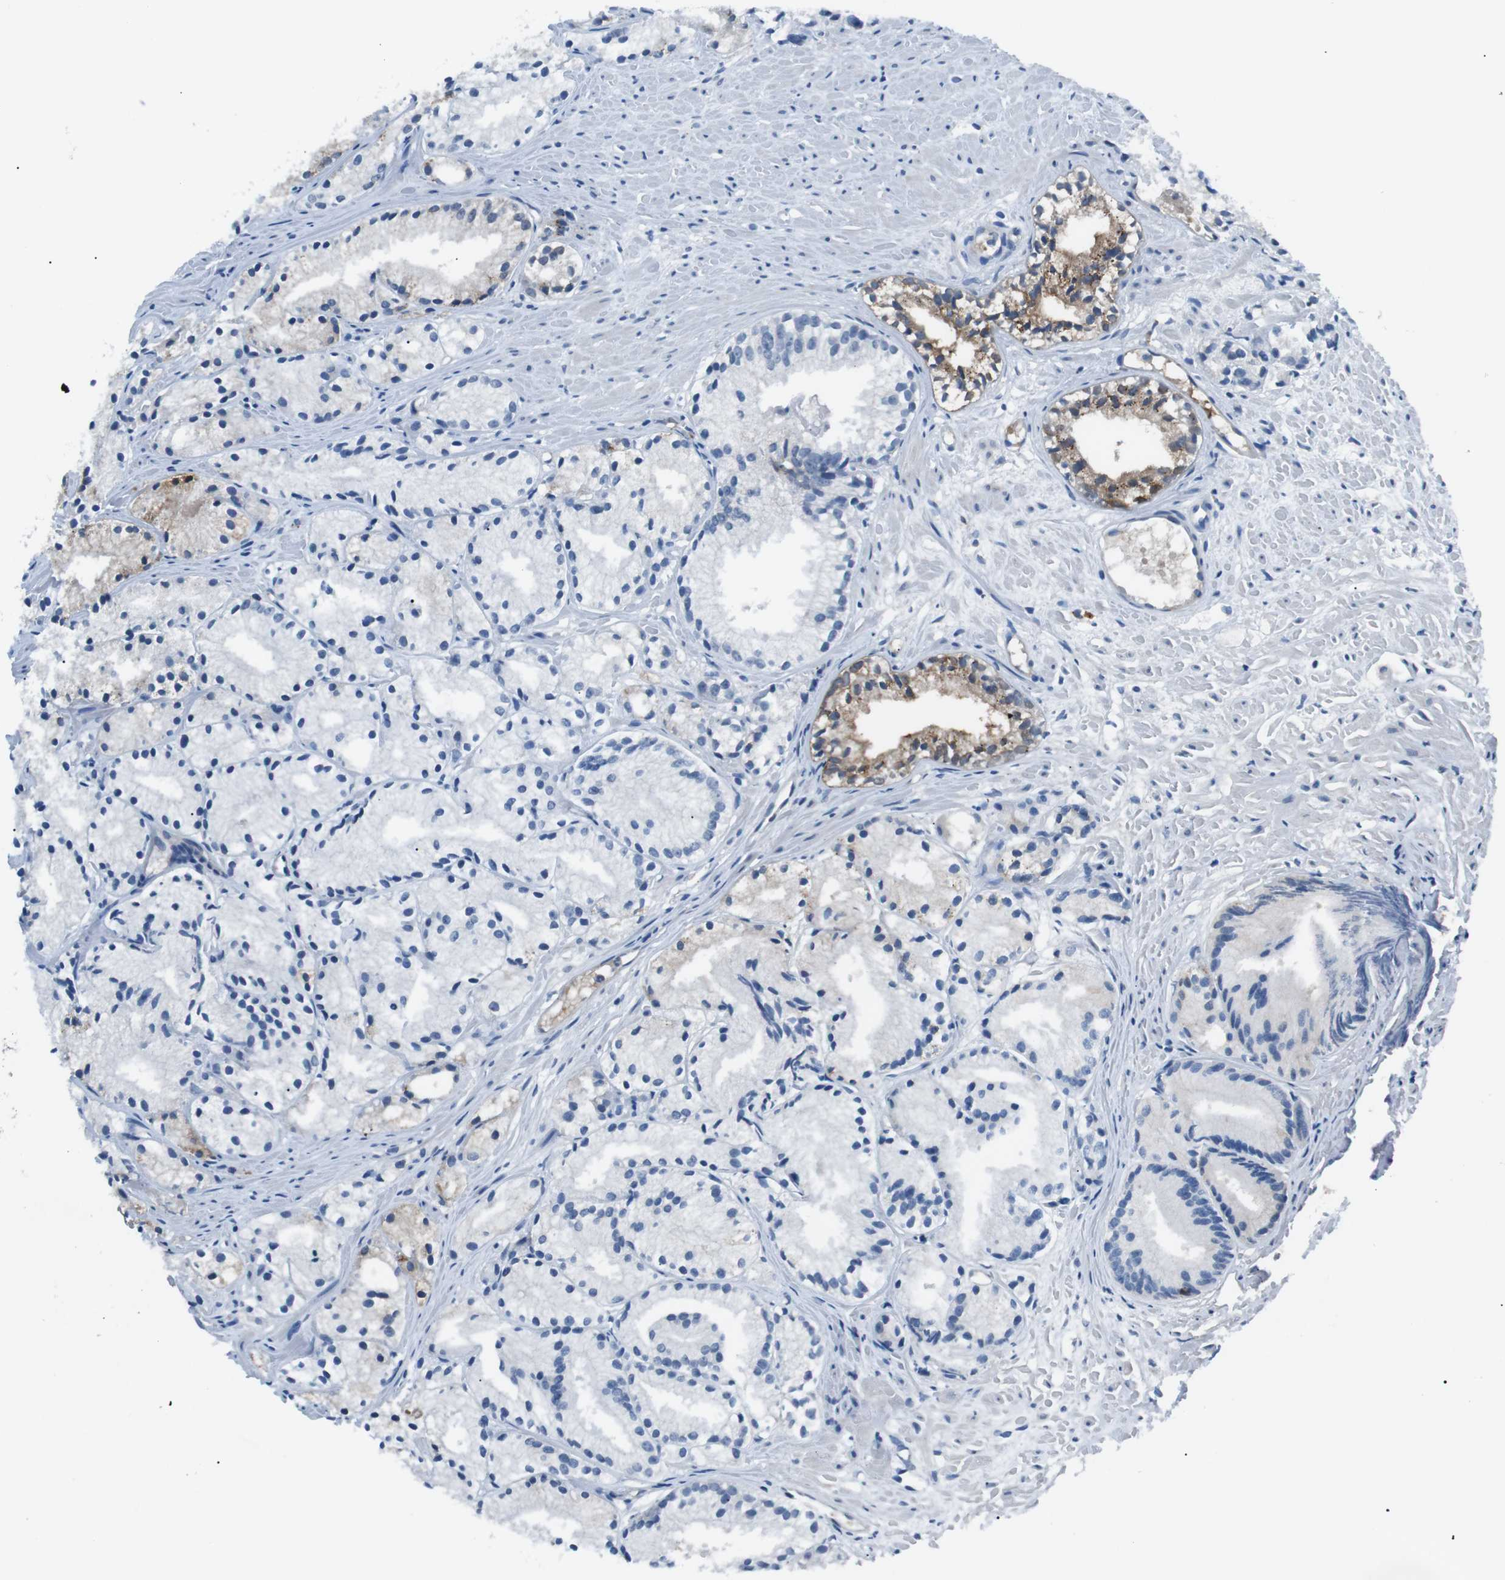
{"staining": {"intensity": "negative", "quantity": "none", "location": "none"}, "tissue": "prostate cancer", "cell_type": "Tumor cells", "image_type": "cancer", "snomed": [{"axis": "morphology", "description": "Adenocarcinoma, Low grade"}, {"axis": "topography", "description": "Prostate"}], "caption": "The photomicrograph shows no significant expression in tumor cells of low-grade adenocarcinoma (prostate). (DAB immunohistochemistry, high magnification).", "gene": "B4GALNT2", "patient": {"sex": "male", "age": 72}}